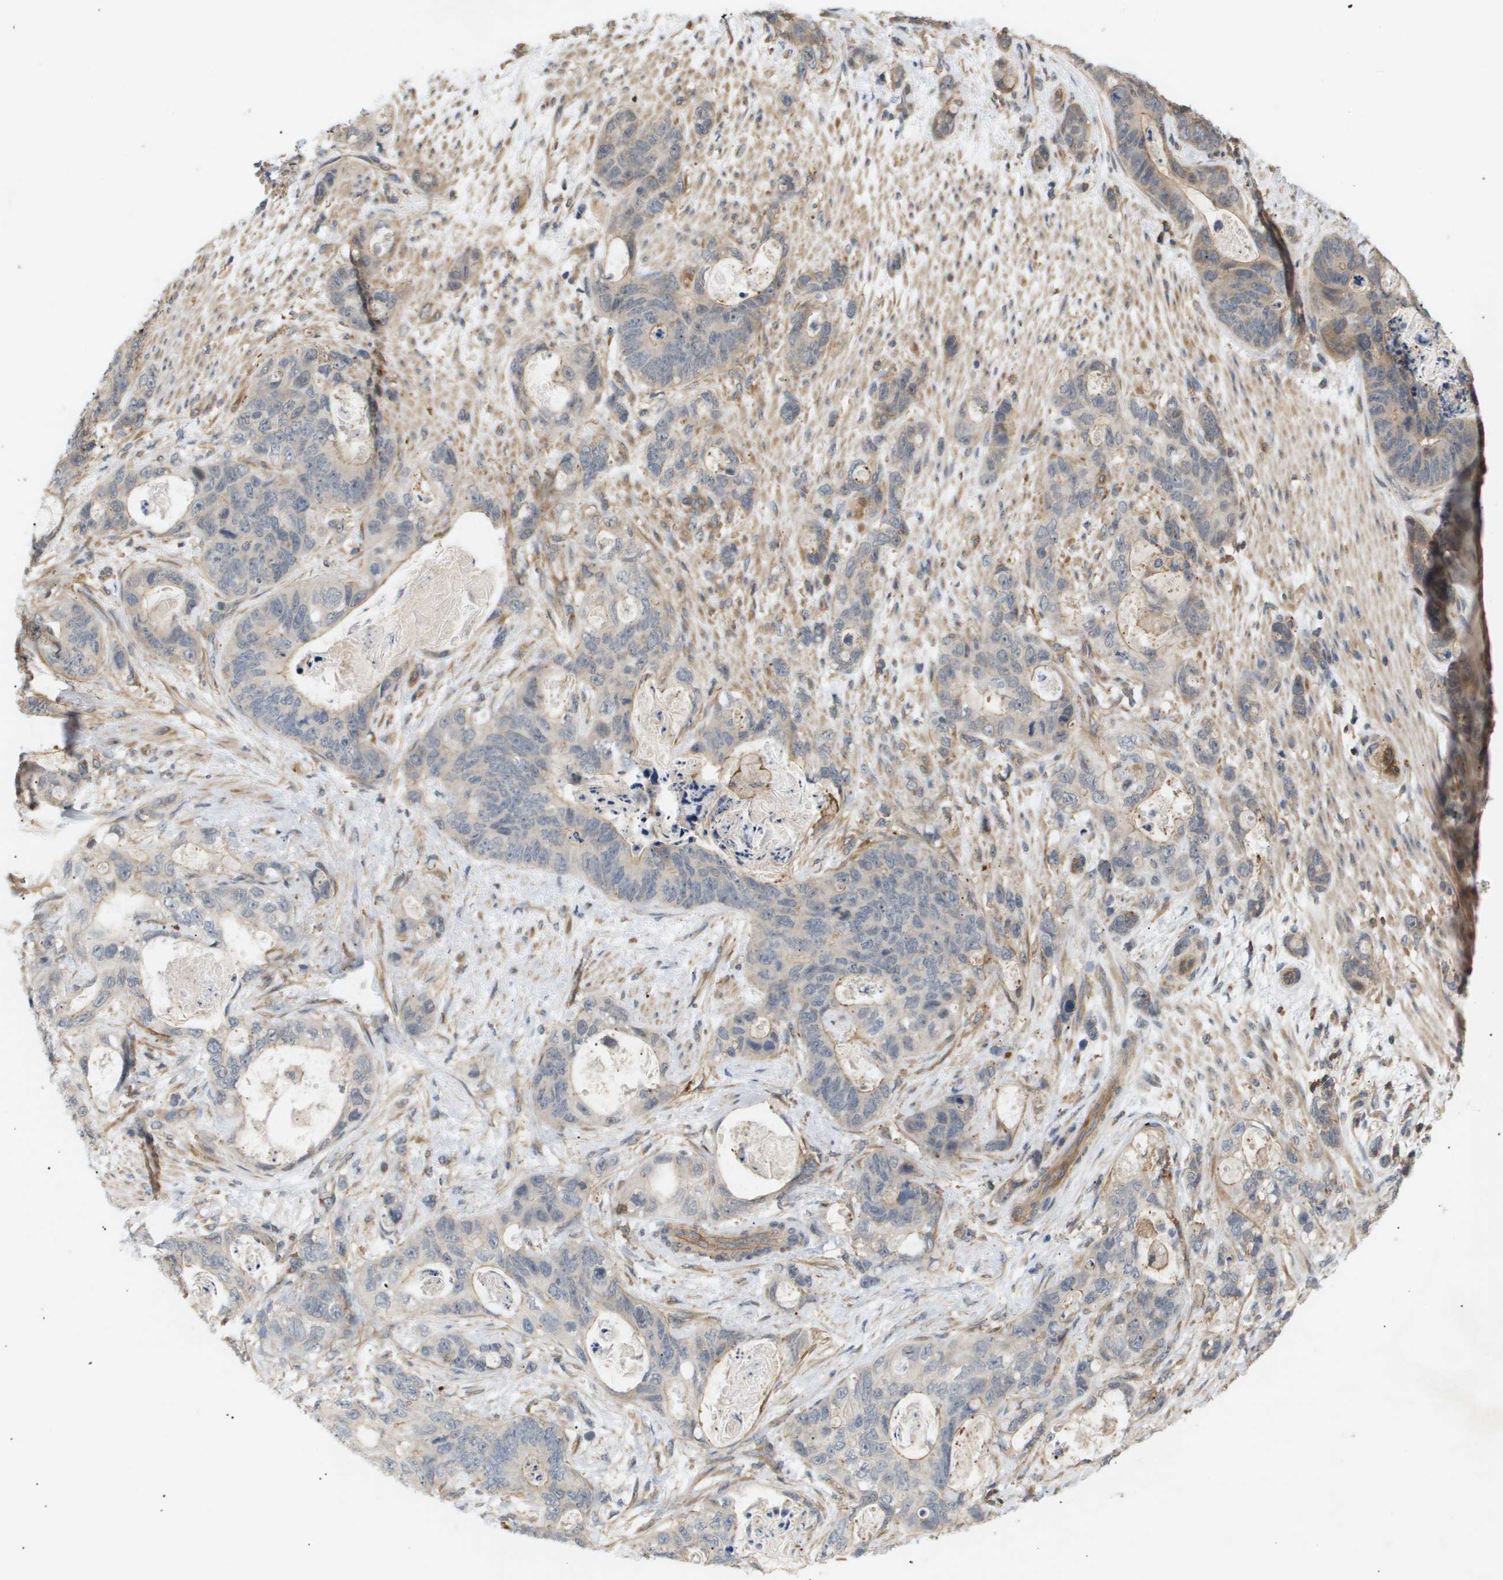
{"staining": {"intensity": "negative", "quantity": "none", "location": "none"}, "tissue": "stomach cancer", "cell_type": "Tumor cells", "image_type": "cancer", "snomed": [{"axis": "morphology", "description": "Normal tissue, NOS"}, {"axis": "morphology", "description": "Adenocarcinoma, NOS"}, {"axis": "topography", "description": "Stomach"}], "caption": "An image of human stomach cancer is negative for staining in tumor cells.", "gene": "CORO2B", "patient": {"sex": "female", "age": 89}}